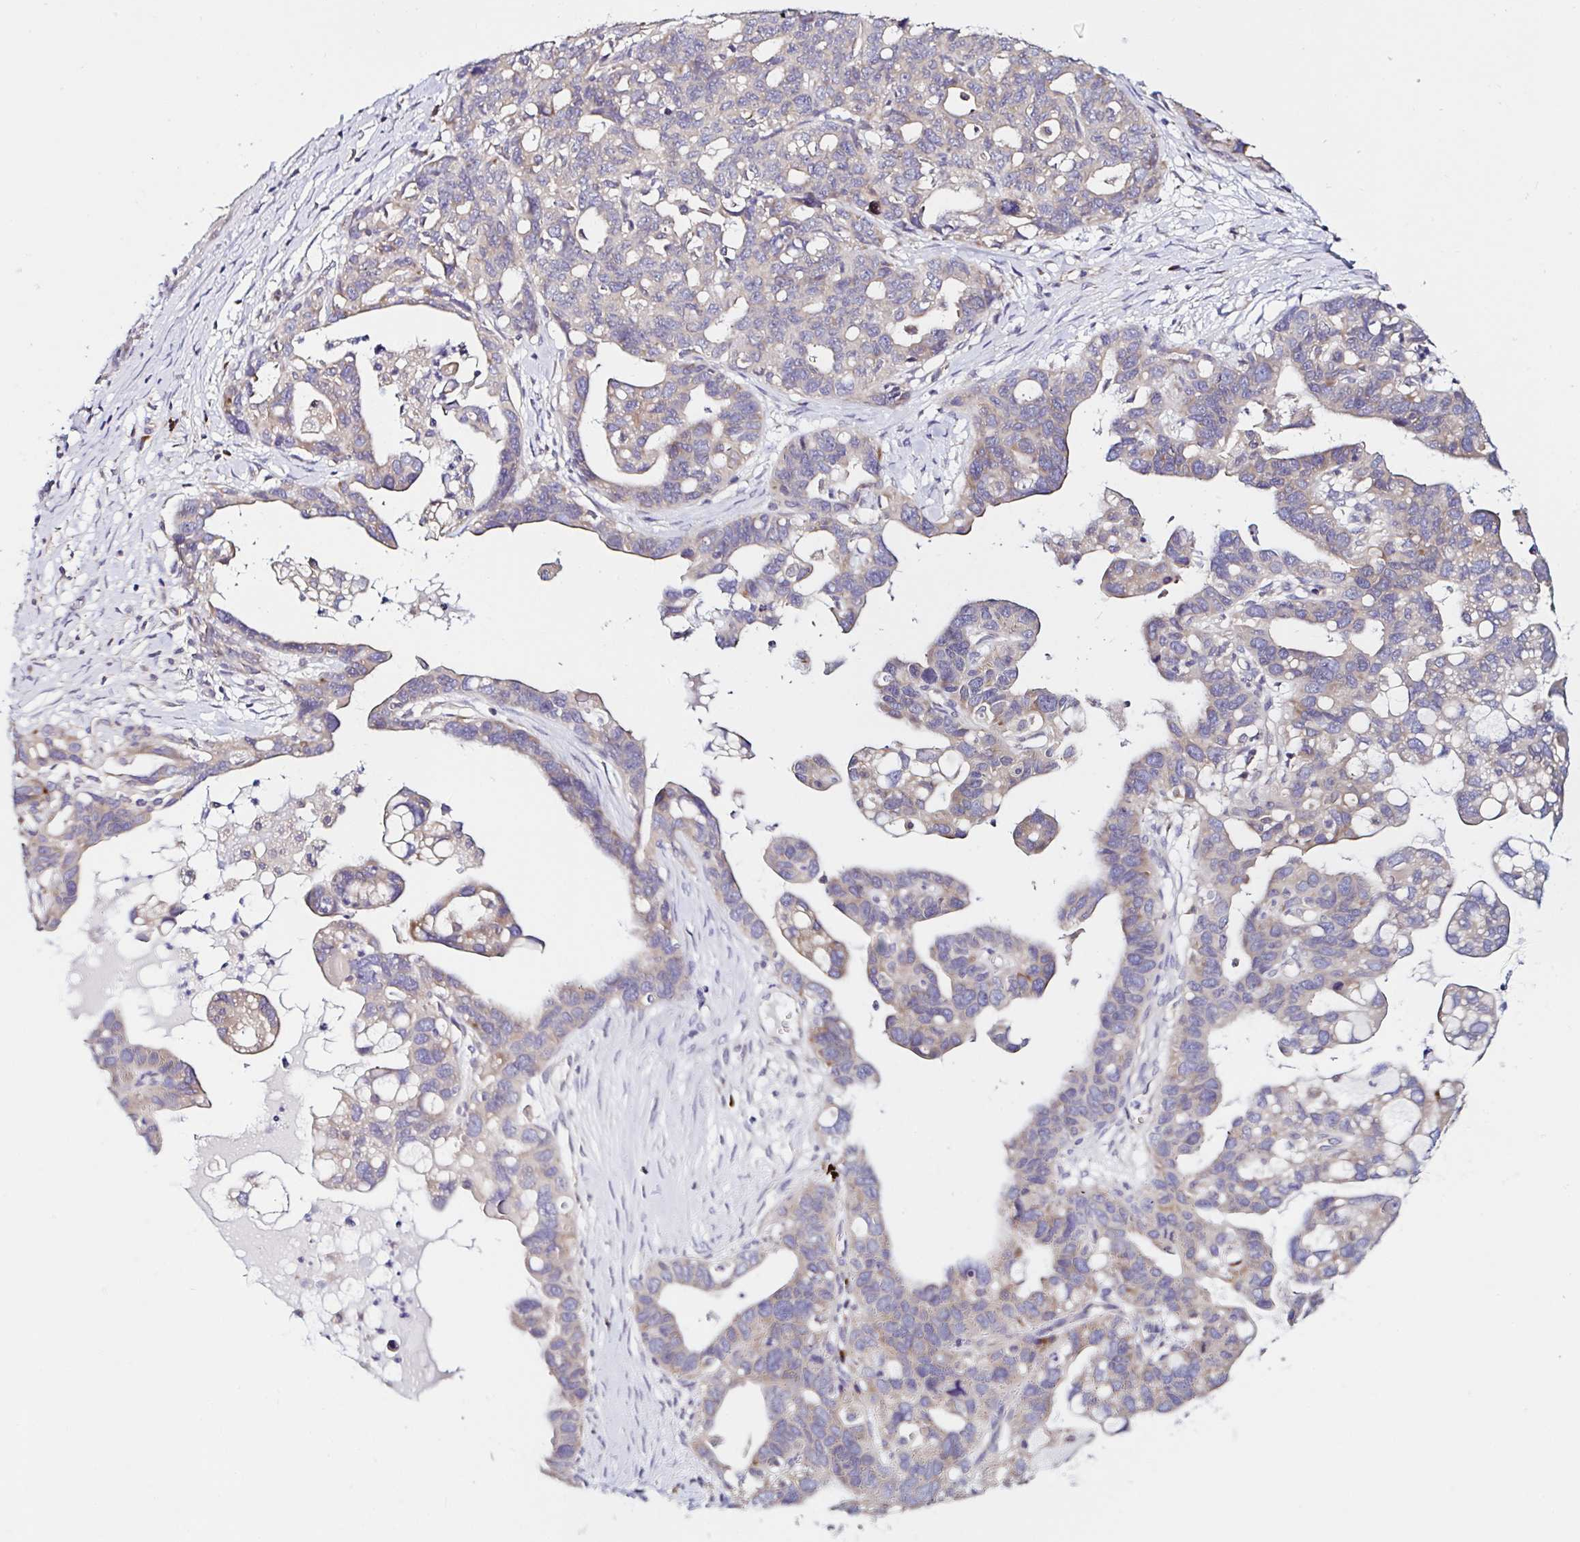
{"staining": {"intensity": "weak", "quantity": "25%-75%", "location": "cytoplasmic/membranous"}, "tissue": "ovarian cancer", "cell_type": "Tumor cells", "image_type": "cancer", "snomed": [{"axis": "morphology", "description": "Cystadenocarcinoma, serous, NOS"}, {"axis": "topography", "description": "Ovary"}], "caption": "This photomicrograph exhibits serous cystadenocarcinoma (ovarian) stained with immunohistochemistry (IHC) to label a protein in brown. The cytoplasmic/membranous of tumor cells show weak positivity for the protein. Nuclei are counter-stained blue.", "gene": "VSIG2", "patient": {"sex": "female", "age": 69}}